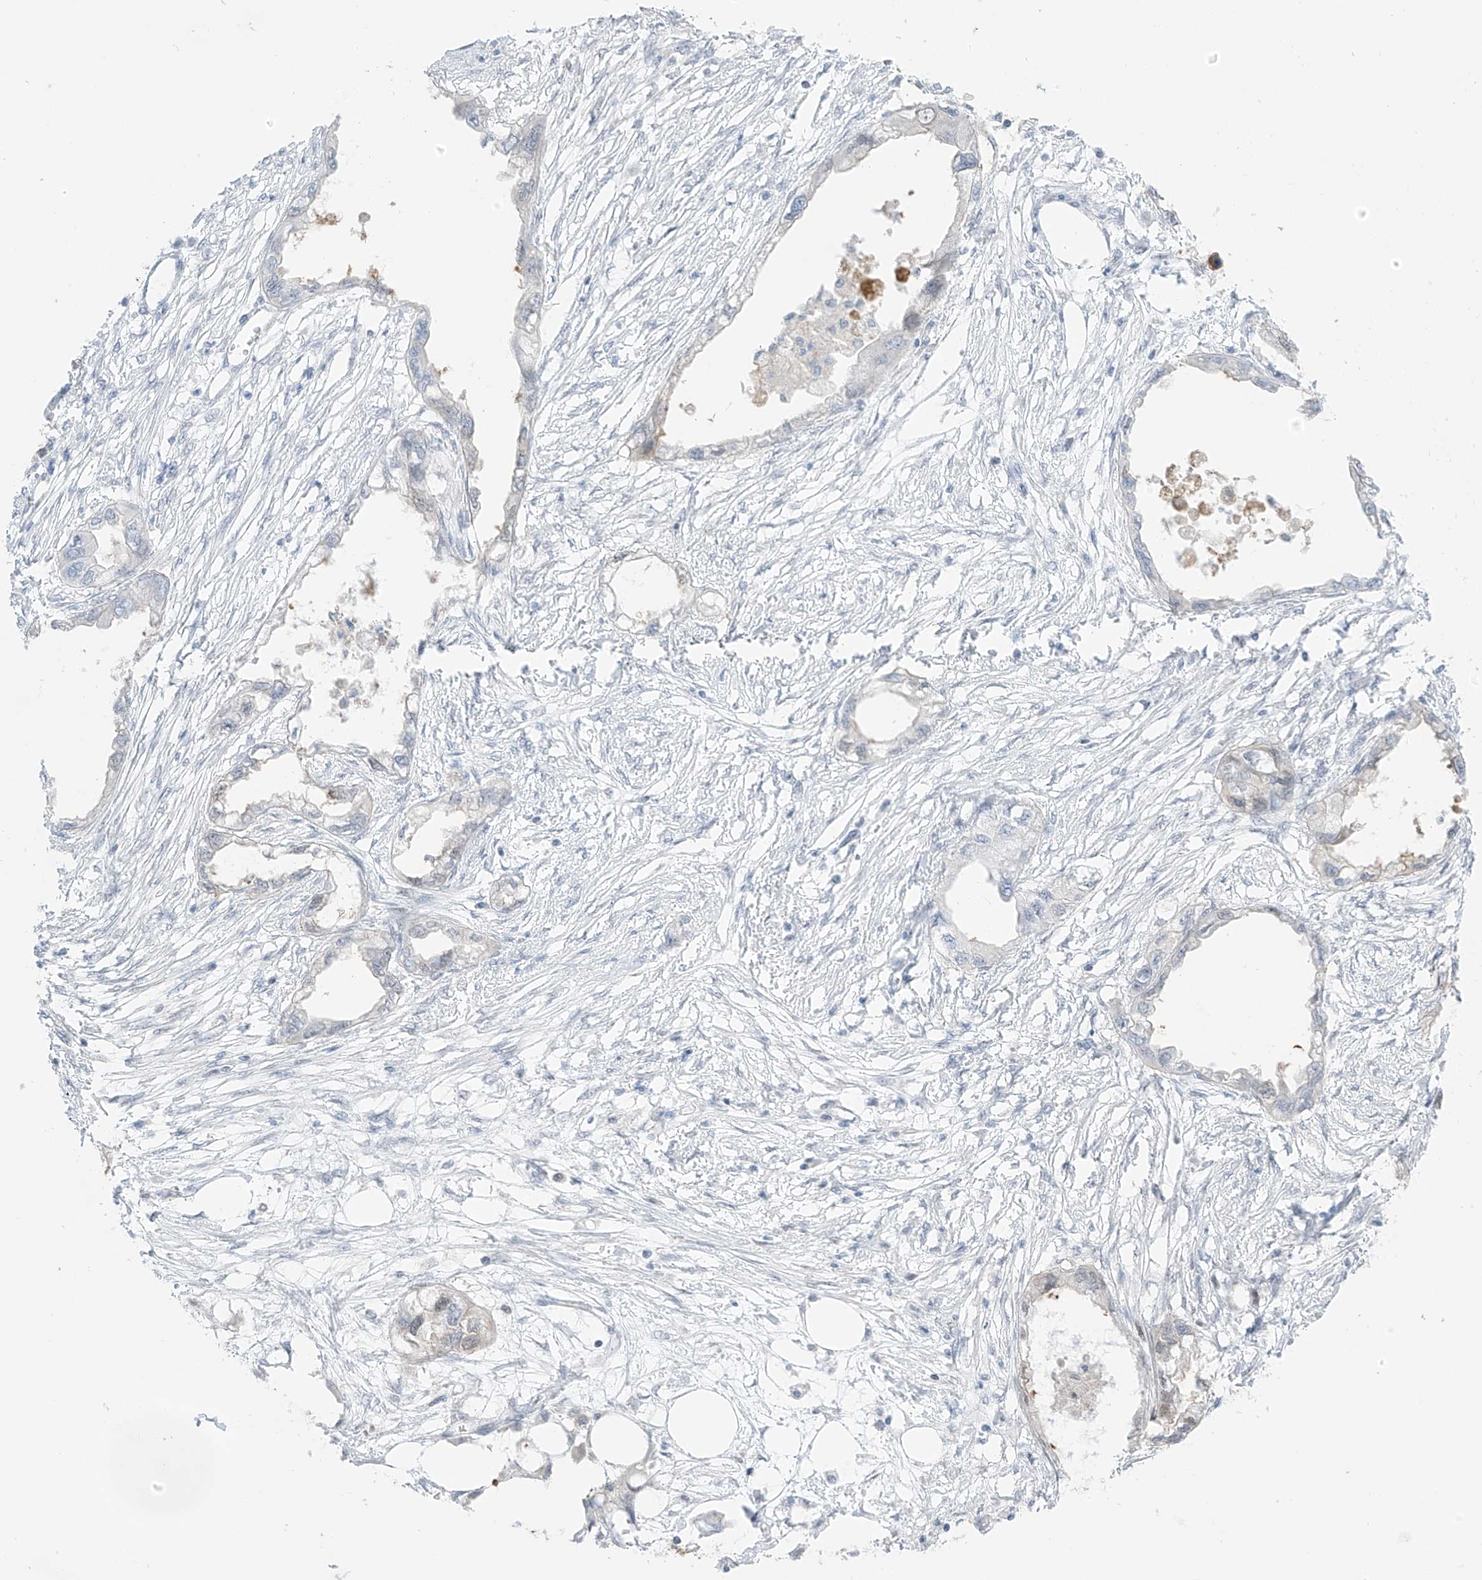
{"staining": {"intensity": "weak", "quantity": "<25%", "location": "cytoplasmic/membranous"}, "tissue": "endometrial cancer", "cell_type": "Tumor cells", "image_type": "cancer", "snomed": [{"axis": "morphology", "description": "Adenocarcinoma, NOS"}, {"axis": "morphology", "description": "Adenocarcinoma, metastatic, NOS"}, {"axis": "topography", "description": "Adipose tissue"}, {"axis": "topography", "description": "Endometrium"}], "caption": "Immunohistochemical staining of adenocarcinoma (endometrial) exhibits no significant staining in tumor cells. (DAB (3,3'-diaminobenzidine) immunohistochemistry (IHC), high magnification).", "gene": "ASPRV1", "patient": {"sex": "female", "age": 67}}